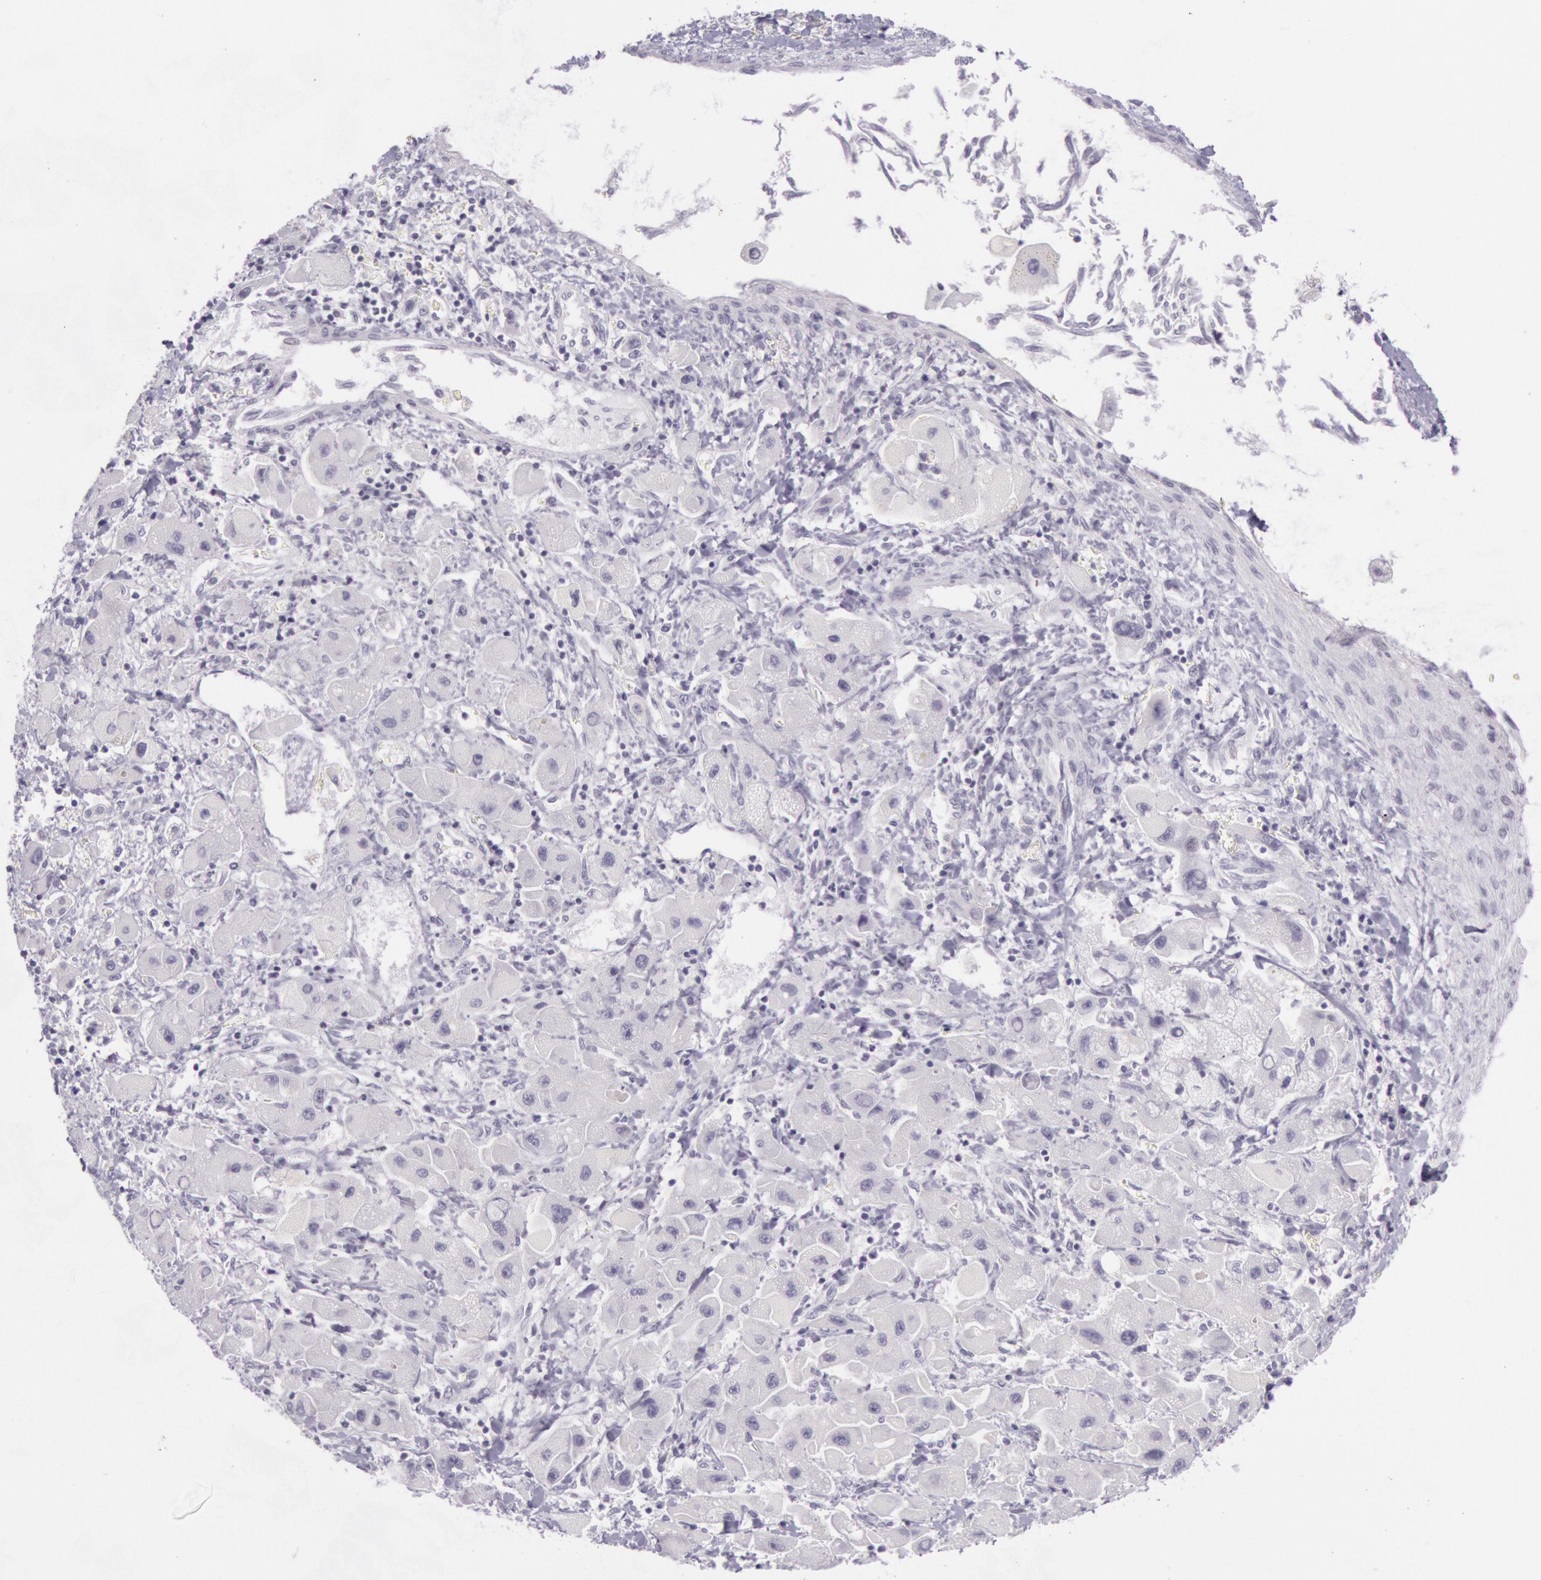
{"staining": {"intensity": "negative", "quantity": "none", "location": "none"}, "tissue": "liver cancer", "cell_type": "Tumor cells", "image_type": "cancer", "snomed": [{"axis": "morphology", "description": "Carcinoma, Hepatocellular, NOS"}, {"axis": "topography", "description": "Liver"}], "caption": "Liver cancer stained for a protein using immunohistochemistry (IHC) exhibits no positivity tumor cells.", "gene": "CKB", "patient": {"sex": "male", "age": 24}}